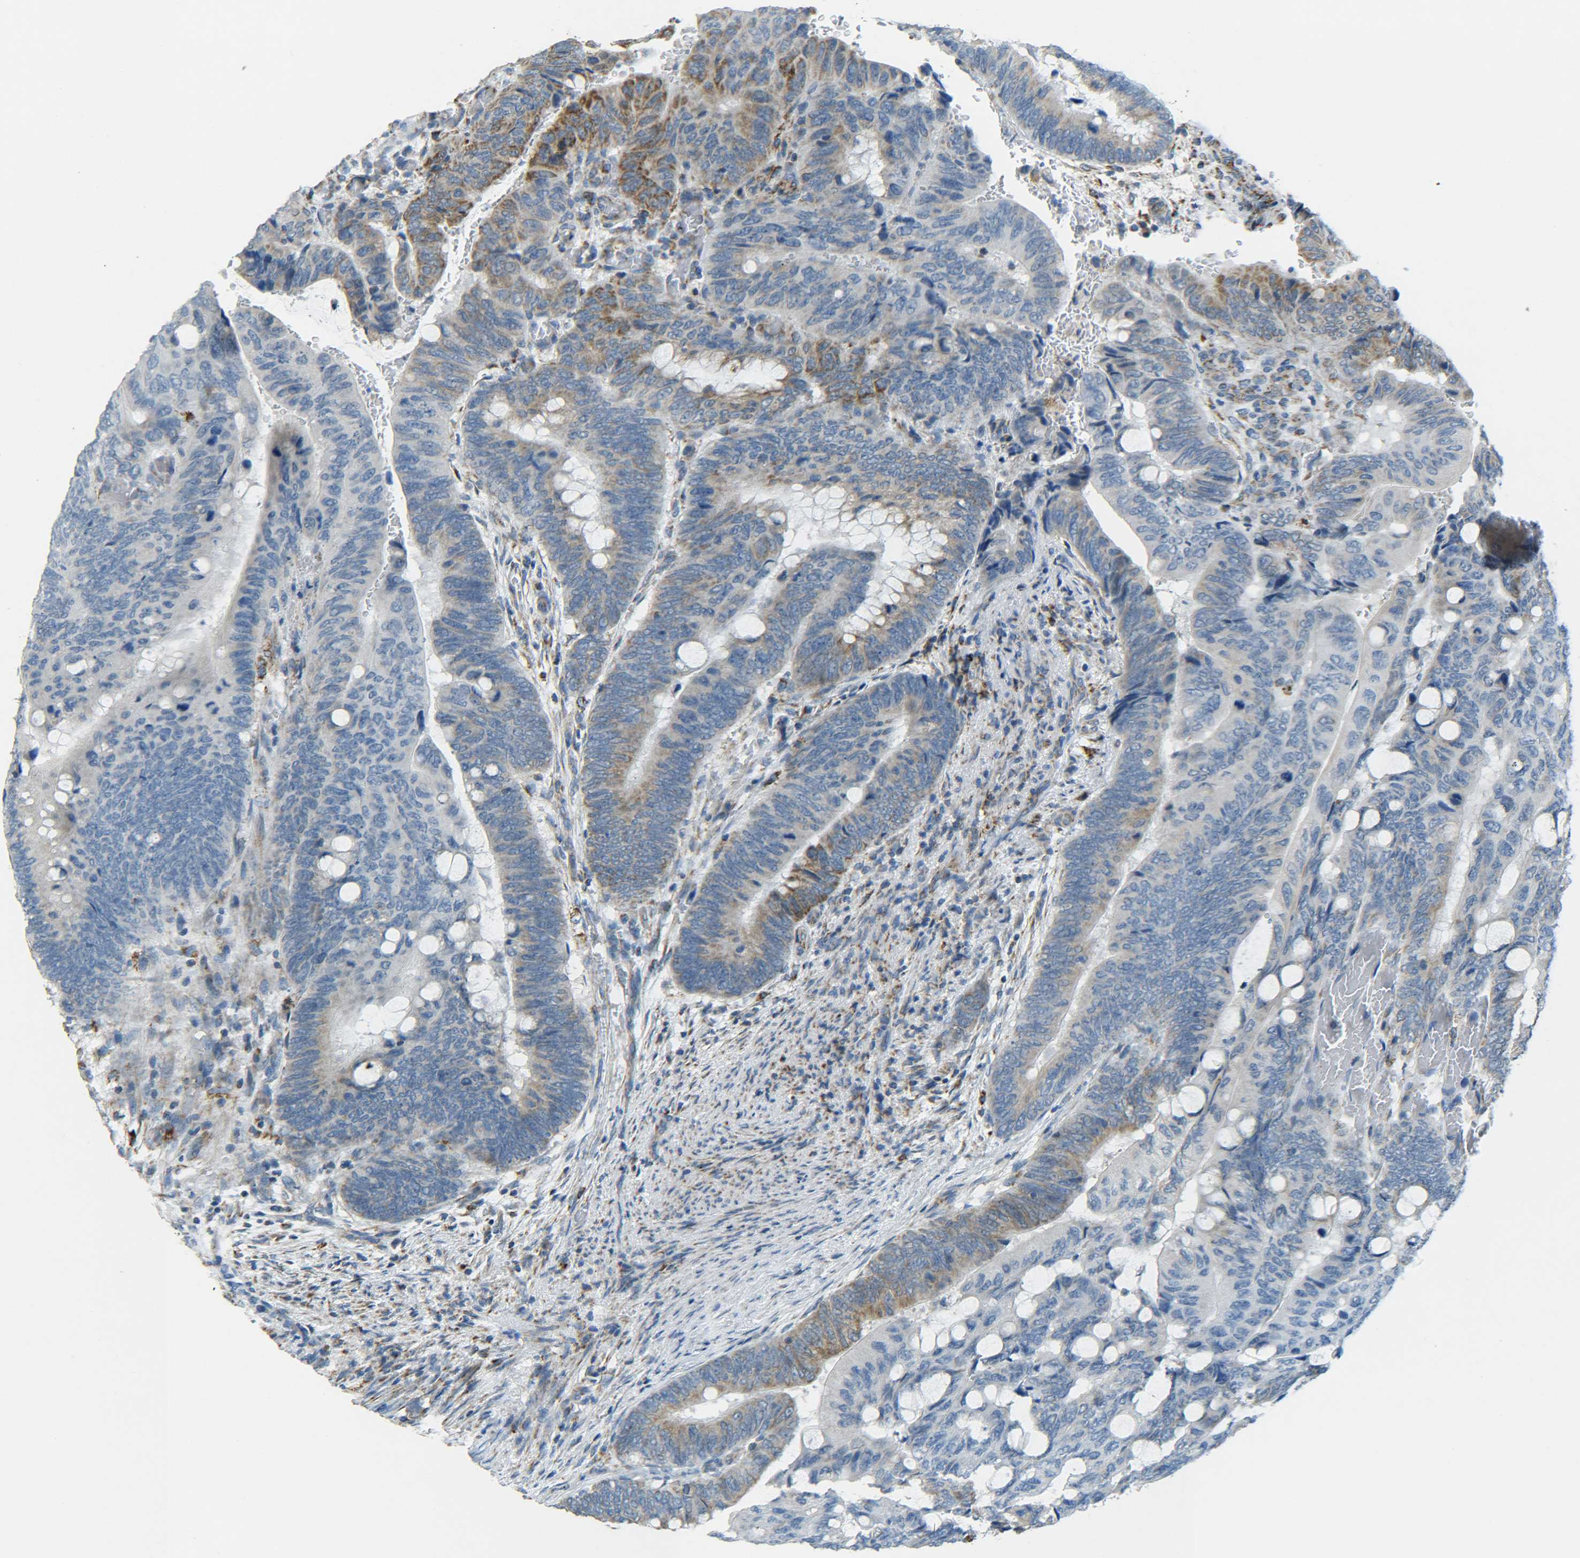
{"staining": {"intensity": "weak", "quantity": ">75%", "location": "cytoplasmic/membranous"}, "tissue": "colorectal cancer", "cell_type": "Tumor cells", "image_type": "cancer", "snomed": [{"axis": "morphology", "description": "Normal tissue, NOS"}, {"axis": "morphology", "description": "Adenocarcinoma, NOS"}, {"axis": "topography", "description": "Rectum"}, {"axis": "topography", "description": "Peripheral nerve tissue"}], "caption": "Colorectal cancer stained with a brown dye demonstrates weak cytoplasmic/membranous positive staining in about >75% of tumor cells.", "gene": "CYB5R1", "patient": {"sex": "male", "age": 92}}